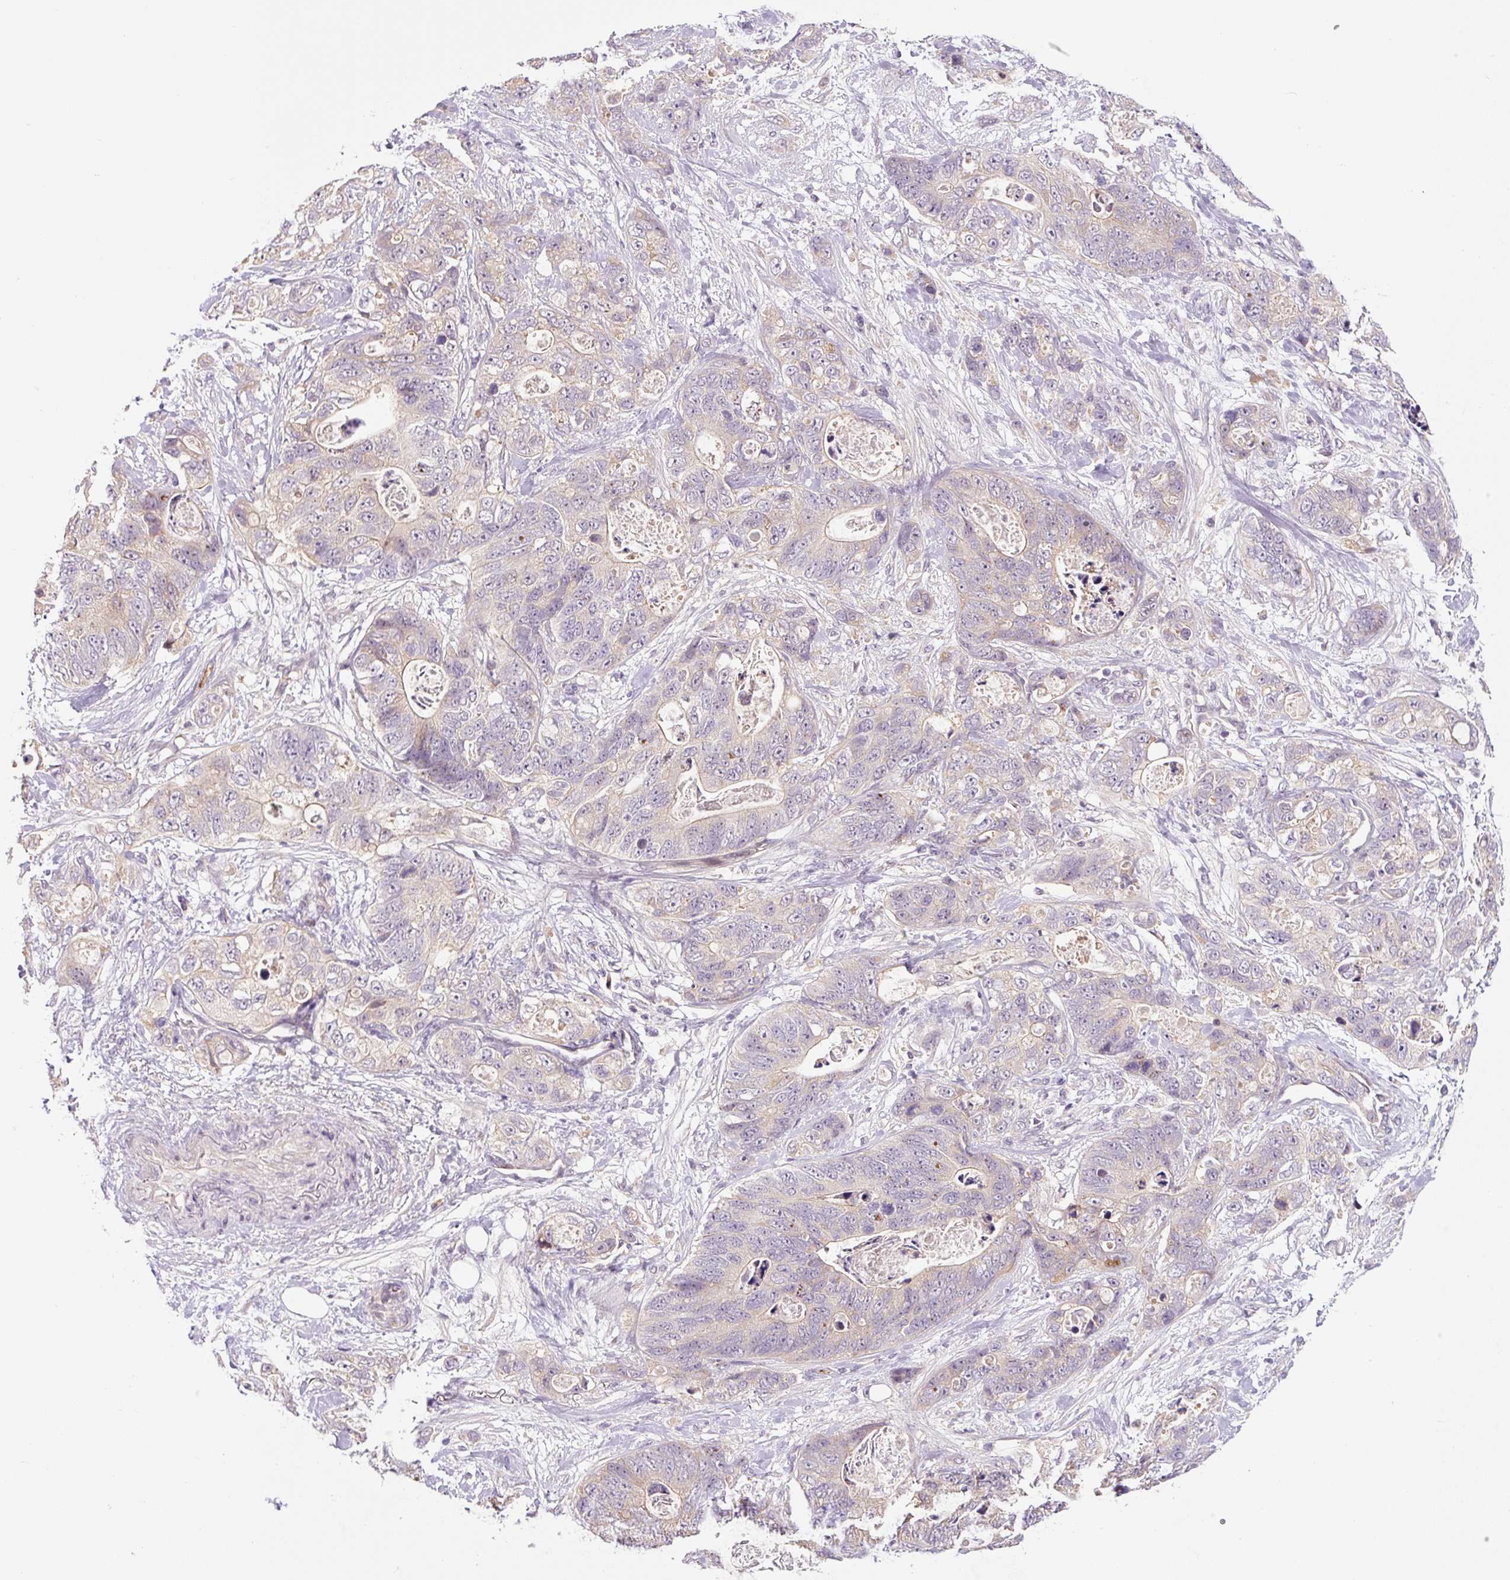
{"staining": {"intensity": "weak", "quantity": "25%-75%", "location": "cytoplasmic/membranous"}, "tissue": "stomach cancer", "cell_type": "Tumor cells", "image_type": "cancer", "snomed": [{"axis": "morphology", "description": "Normal tissue, NOS"}, {"axis": "morphology", "description": "Adenocarcinoma, NOS"}, {"axis": "topography", "description": "Stomach"}], "caption": "About 25%-75% of tumor cells in adenocarcinoma (stomach) exhibit weak cytoplasmic/membranous protein staining as visualized by brown immunohistochemical staining.", "gene": "PRKAA2", "patient": {"sex": "female", "age": 89}}